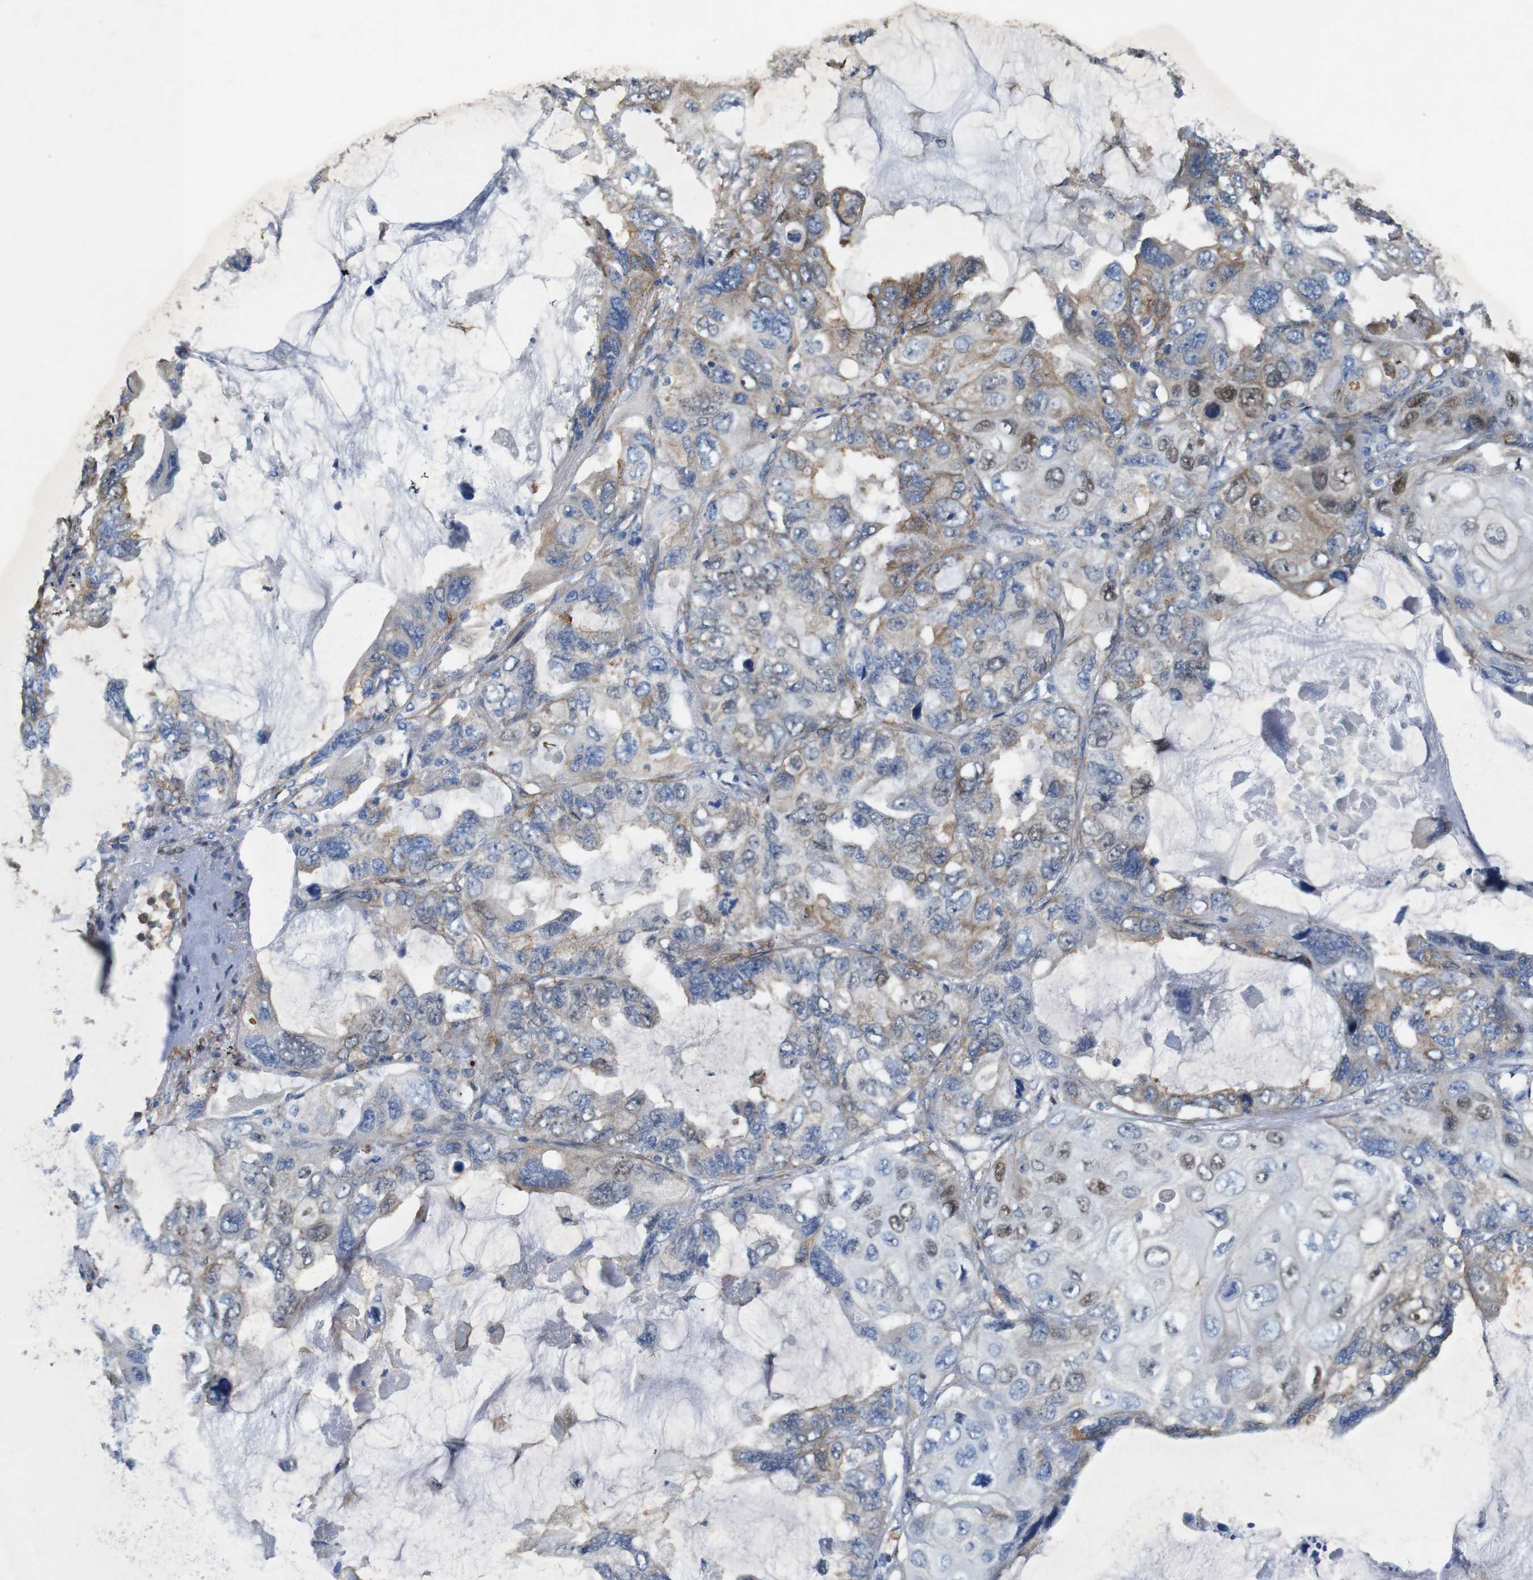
{"staining": {"intensity": "moderate", "quantity": "25%-75%", "location": "cytoplasmic/membranous"}, "tissue": "lung cancer", "cell_type": "Tumor cells", "image_type": "cancer", "snomed": [{"axis": "morphology", "description": "Squamous cell carcinoma, NOS"}, {"axis": "topography", "description": "Lung"}], "caption": "Approximately 25%-75% of tumor cells in lung squamous cell carcinoma display moderate cytoplasmic/membranous protein positivity as visualized by brown immunohistochemical staining.", "gene": "PTGER4", "patient": {"sex": "female", "age": 73}}